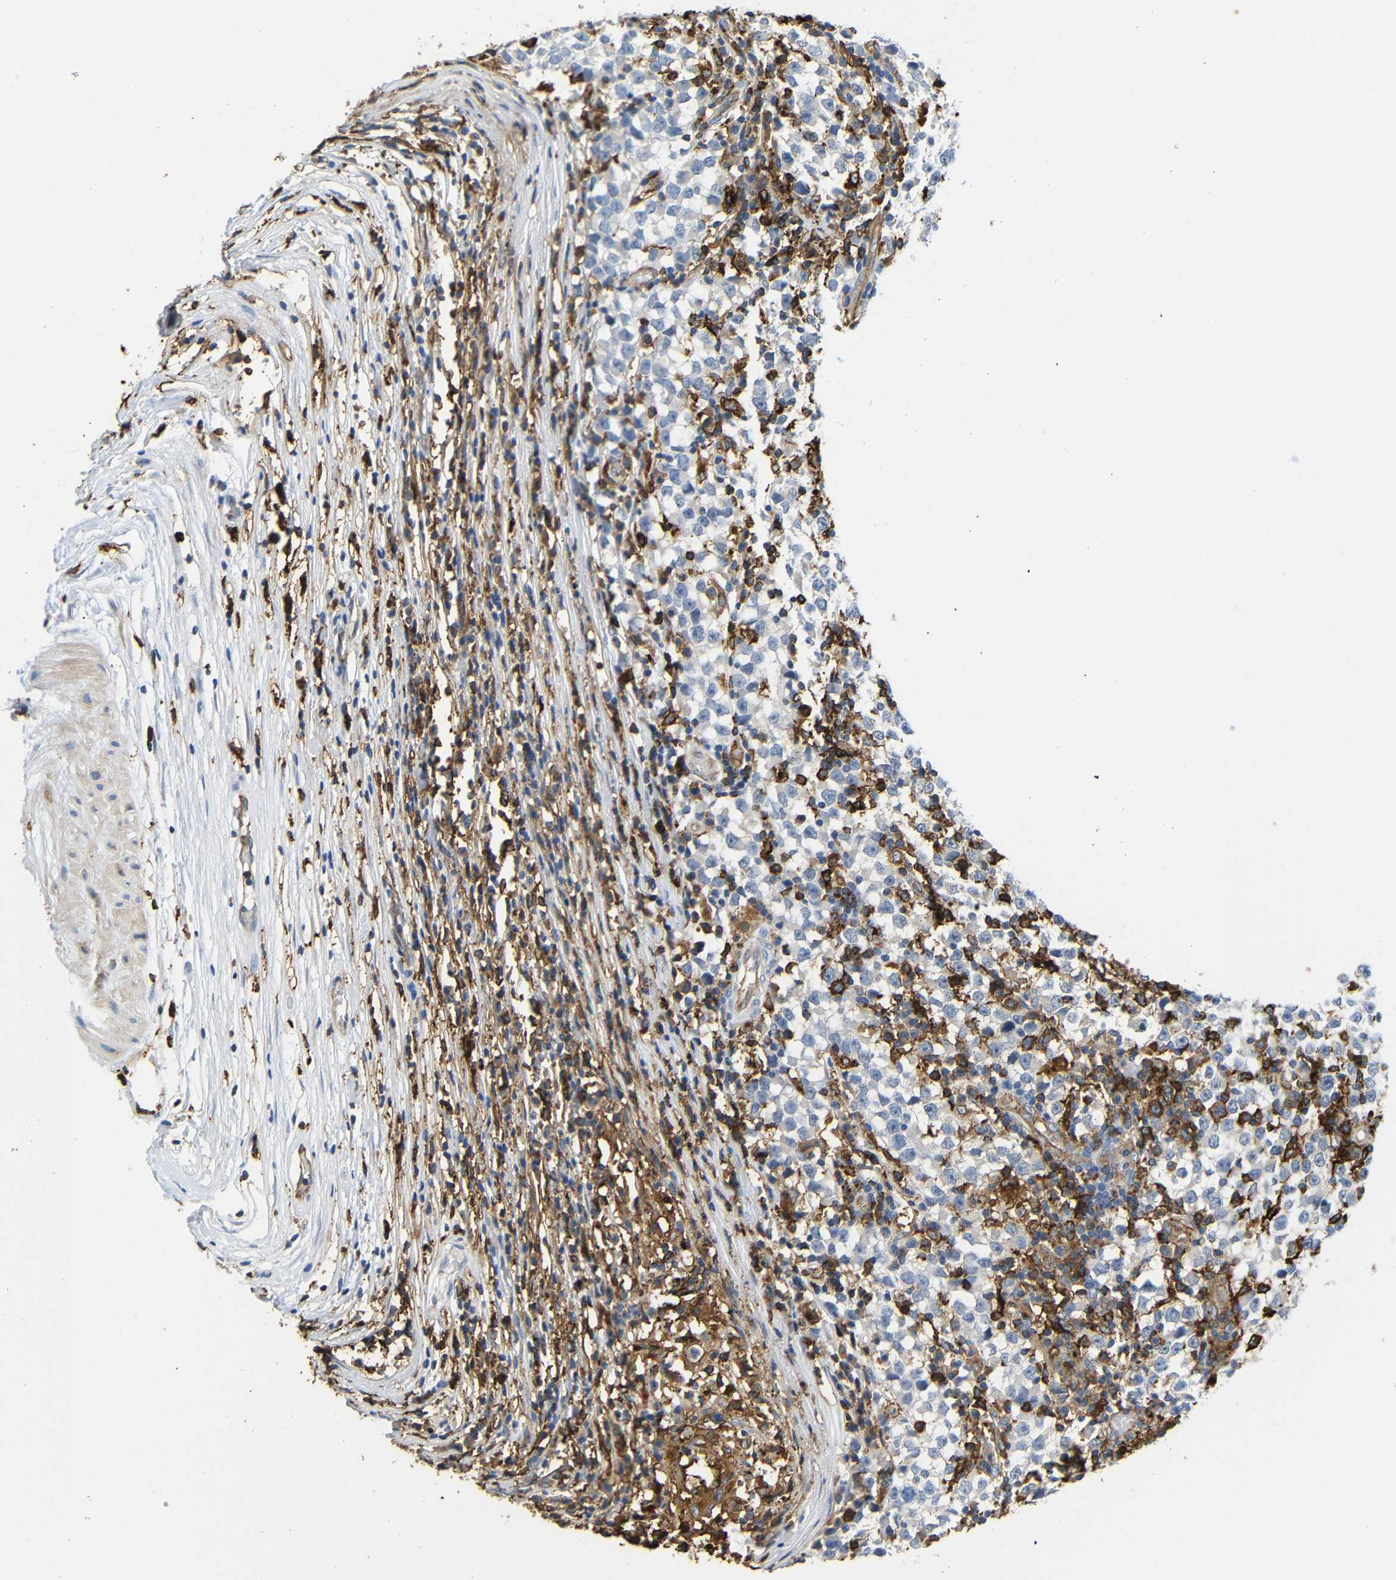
{"staining": {"intensity": "negative", "quantity": "none", "location": "none"}, "tissue": "testis cancer", "cell_type": "Tumor cells", "image_type": "cancer", "snomed": [{"axis": "morphology", "description": "Seminoma, NOS"}, {"axis": "topography", "description": "Testis"}], "caption": "IHC of testis cancer (seminoma) exhibits no positivity in tumor cells.", "gene": "HLA-DQB1", "patient": {"sex": "male", "age": 65}}